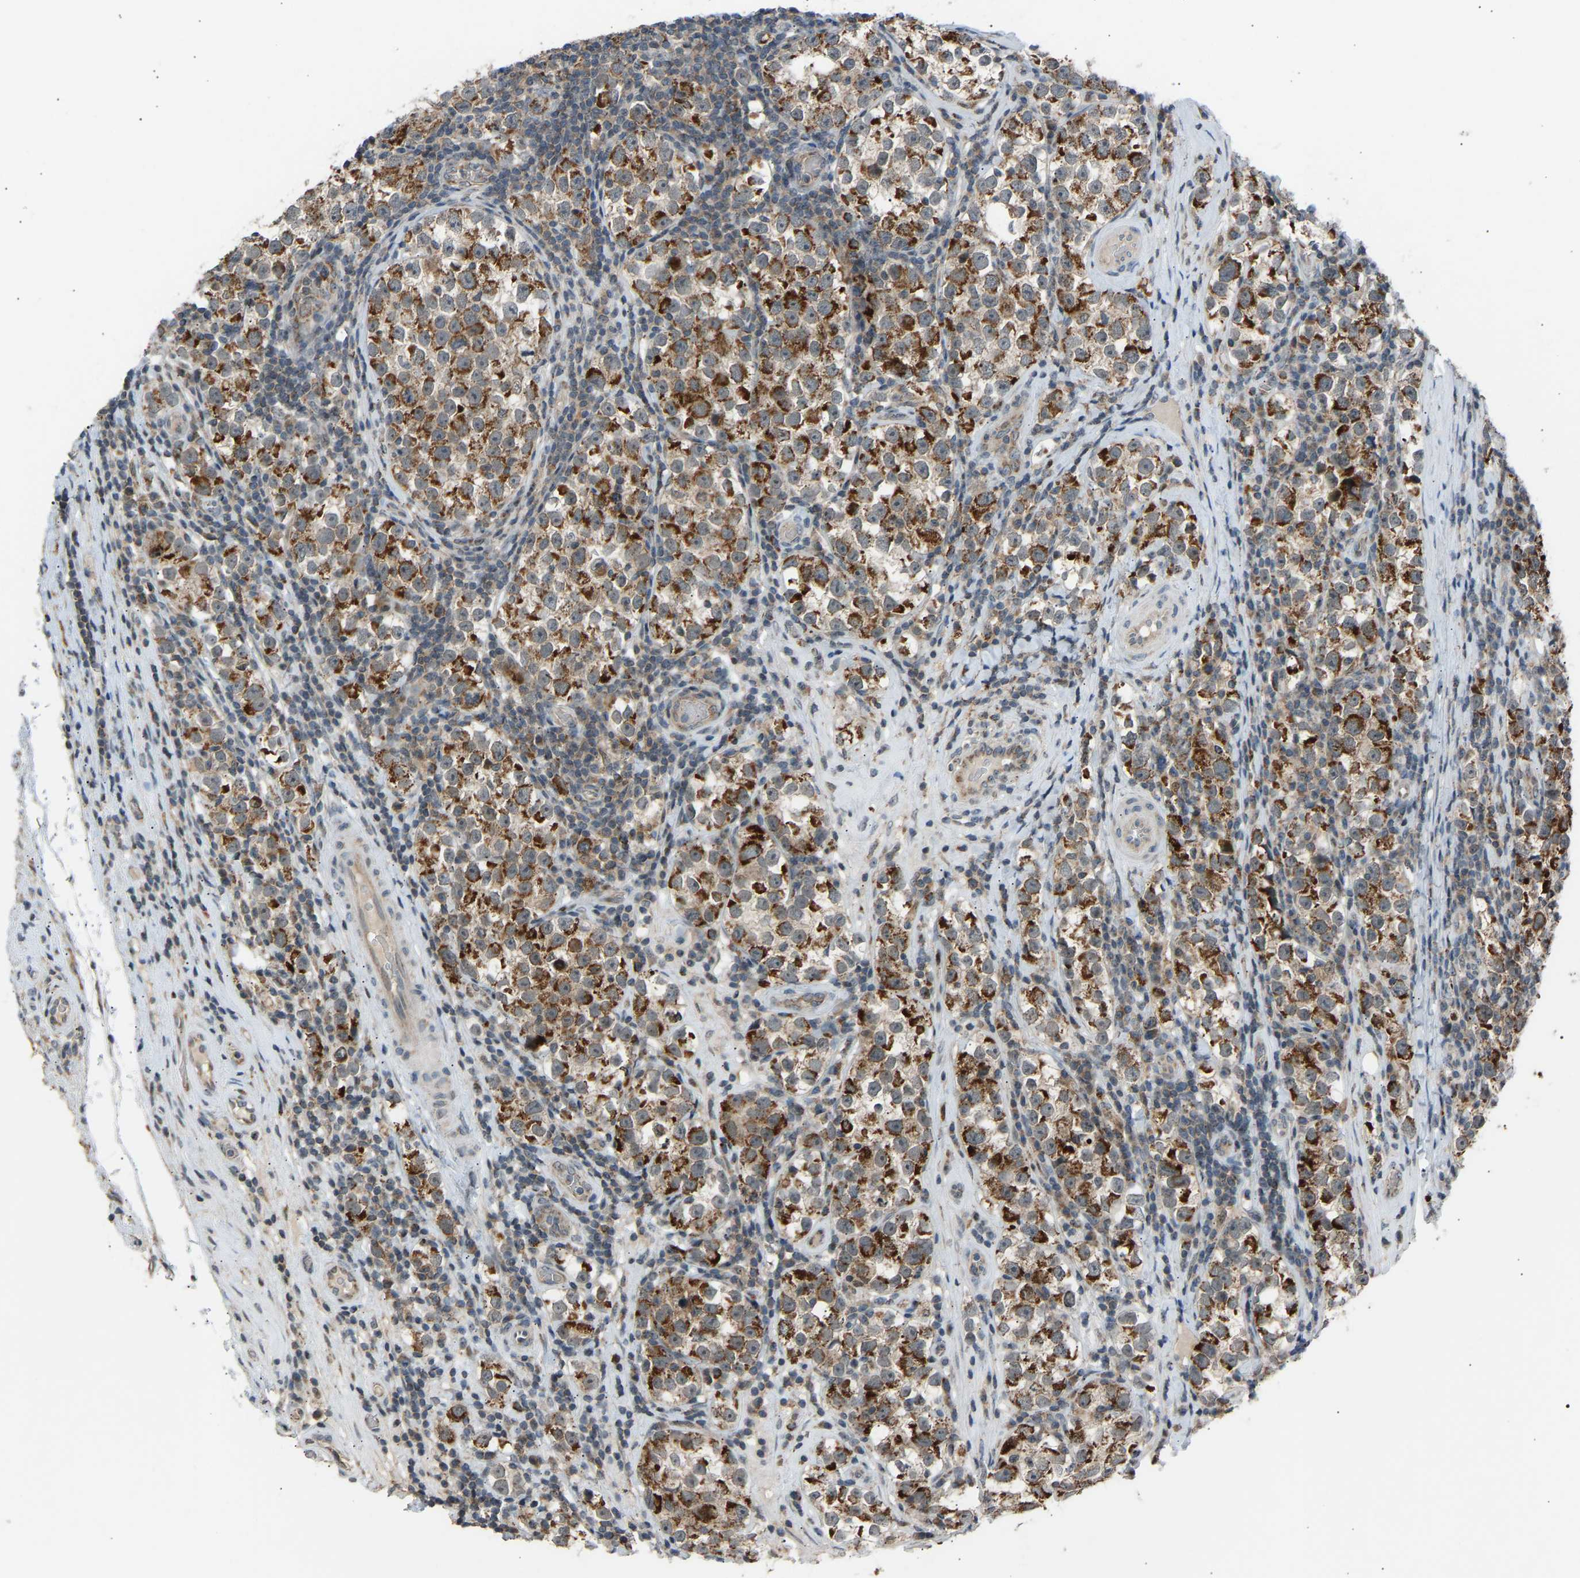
{"staining": {"intensity": "strong", "quantity": ">75%", "location": "cytoplasmic/membranous"}, "tissue": "testis cancer", "cell_type": "Tumor cells", "image_type": "cancer", "snomed": [{"axis": "morphology", "description": "Normal tissue, NOS"}, {"axis": "morphology", "description": "Seminoma, NOS"}, {"axis": "topography", "description": "Testis"}], "caption": "Protein staining reveals strong cytoplasmic/membranous staining in about >75% of tumor cells in seminoma (testis).", "gene": "SLIRP", "patient": {"sex": "male", "age": 43}}